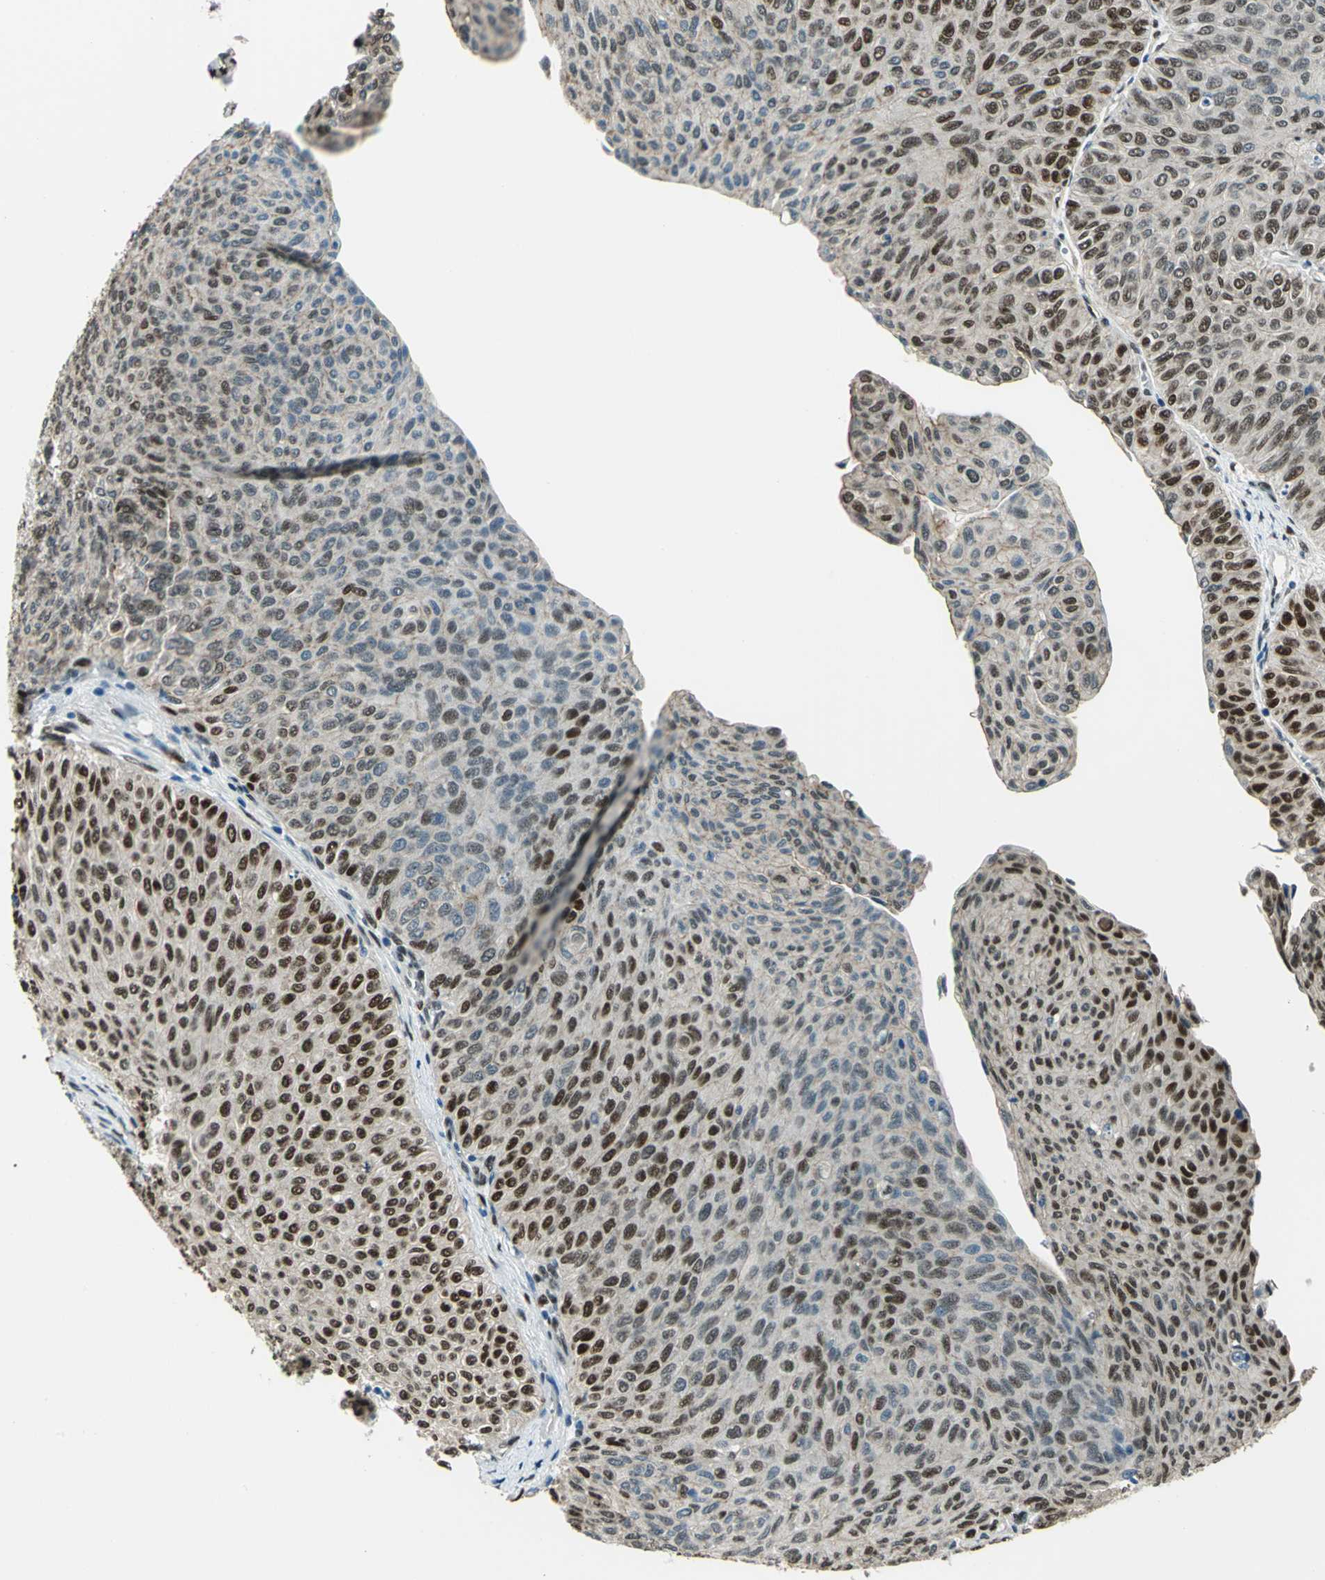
{"staining": {"intensity": "strong", "quantity": ">75%", "location": "cytoplasmic/membranous,nuclear"}, "tissue": "urothelial cancer", "cell_type": "Tumor cells", "image_type": "cancer", "snomed": [{"axis": "morphology", "description": "Urothelial carcinoma, Low grade"}, {"axis": "topography", "description": "Urinary bladder"}], "caption": "Tumor cells exhibit strong cytoplasmic/membranous and nuclear staining in about >75% of cells in urothelial cancer. Using DAB (brown) and hematoxylin (blue) stains, captured at high magnification using brightfield microscopy.", "gene": "NFIA", "patient": {"sex": "male", "age": 78}}